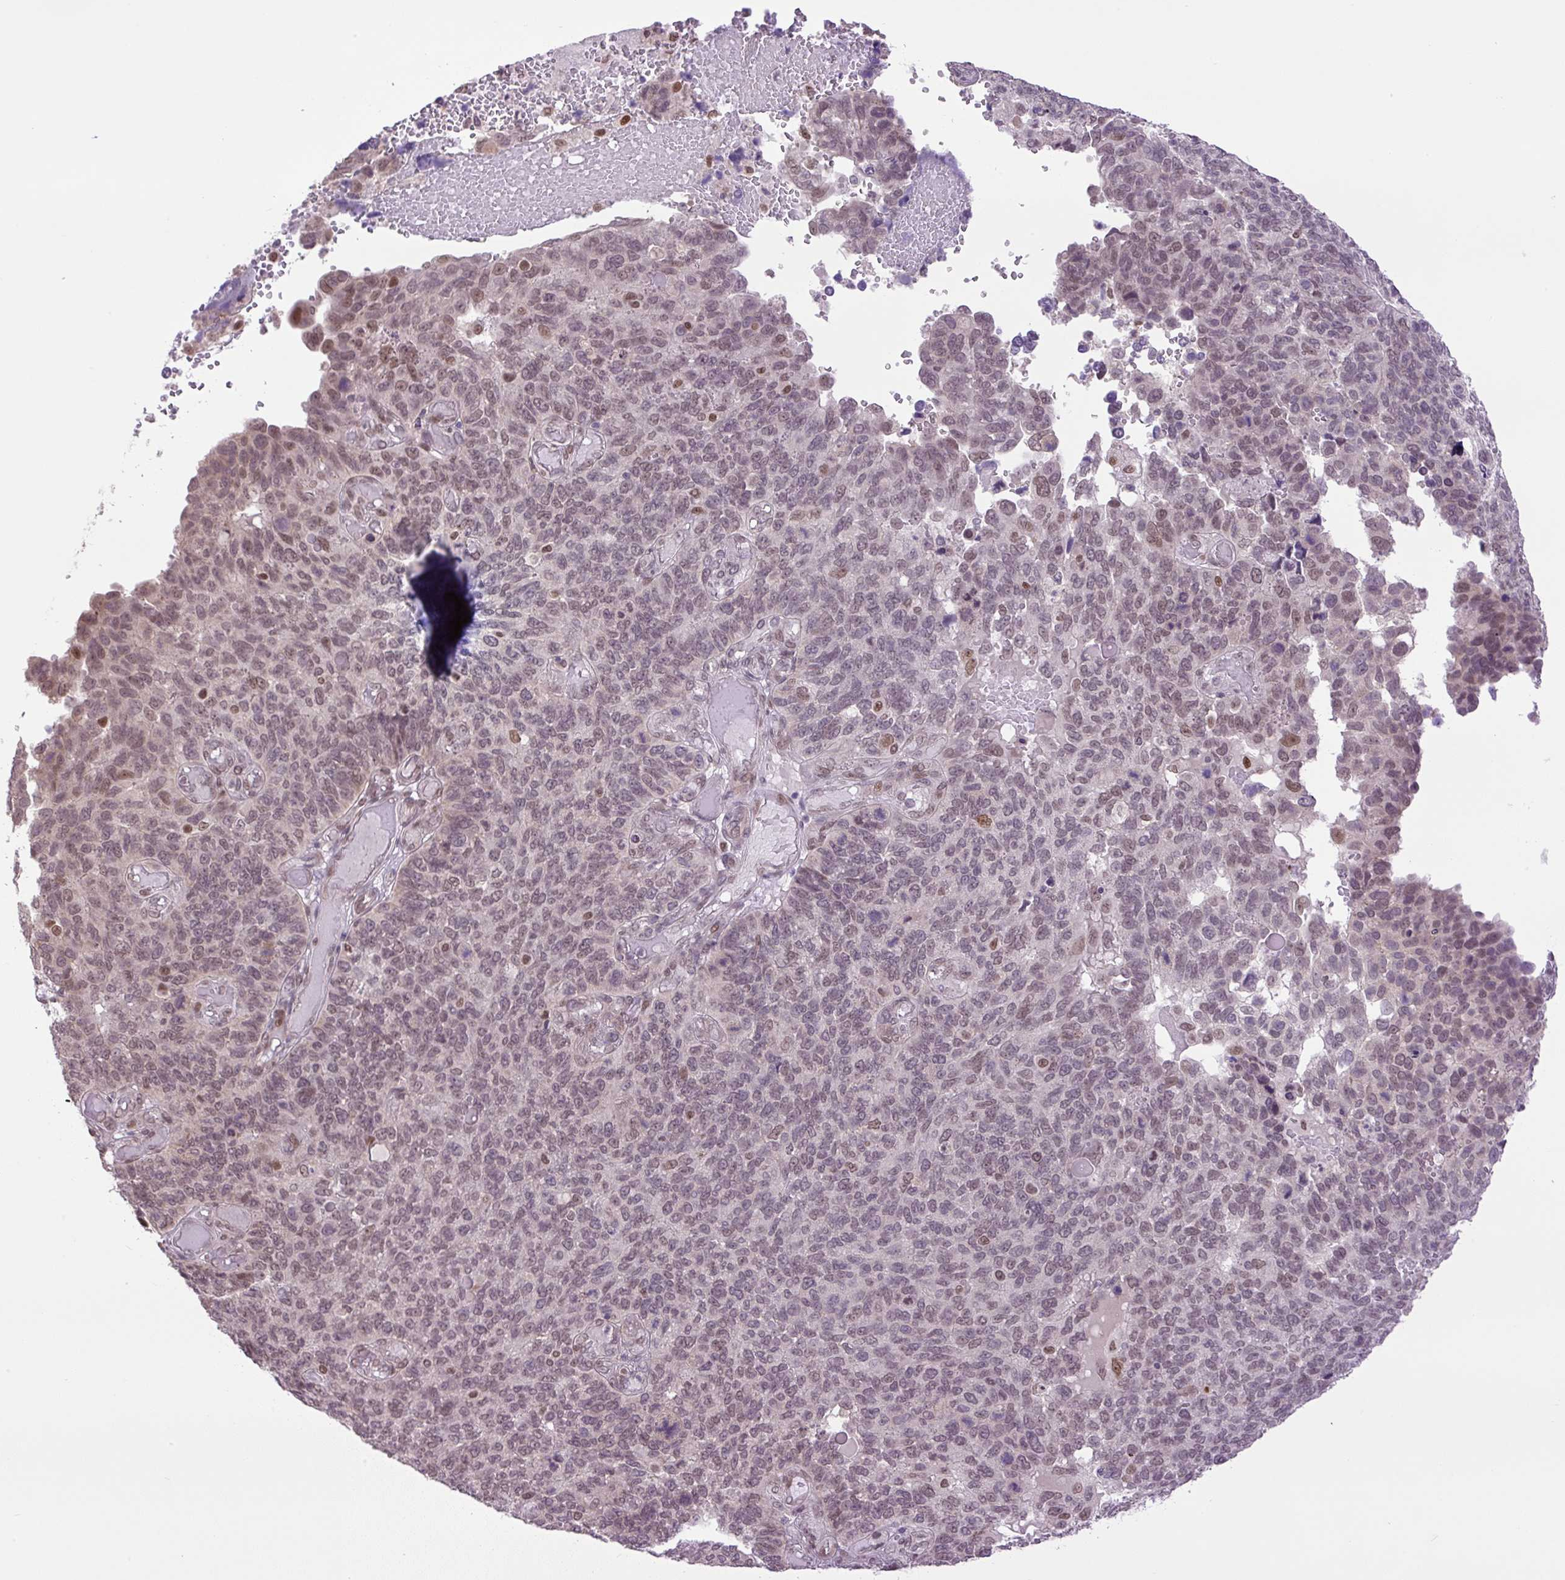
{"staining": {"intensity": "moderate", "quantity": ">75%", "location": "nuclear"}, "tissue": "endometrial cancer", "cell_type": "Tumor cells", "image_type": "cancer", "snomed": [{"axis": "morphology", "description": "Adenocarcinoma, NOS"}, {"axis": "topography", "description": "Endometrium"}], "caption": "Human endometrial cancer (adenocarcinoma) stained with a brown dye reveals moderate nuclear positive positivity in approximately >75% of tumor cells.", "gene": "KPNA1", "patient": {"sex": "female", "age": 66}}